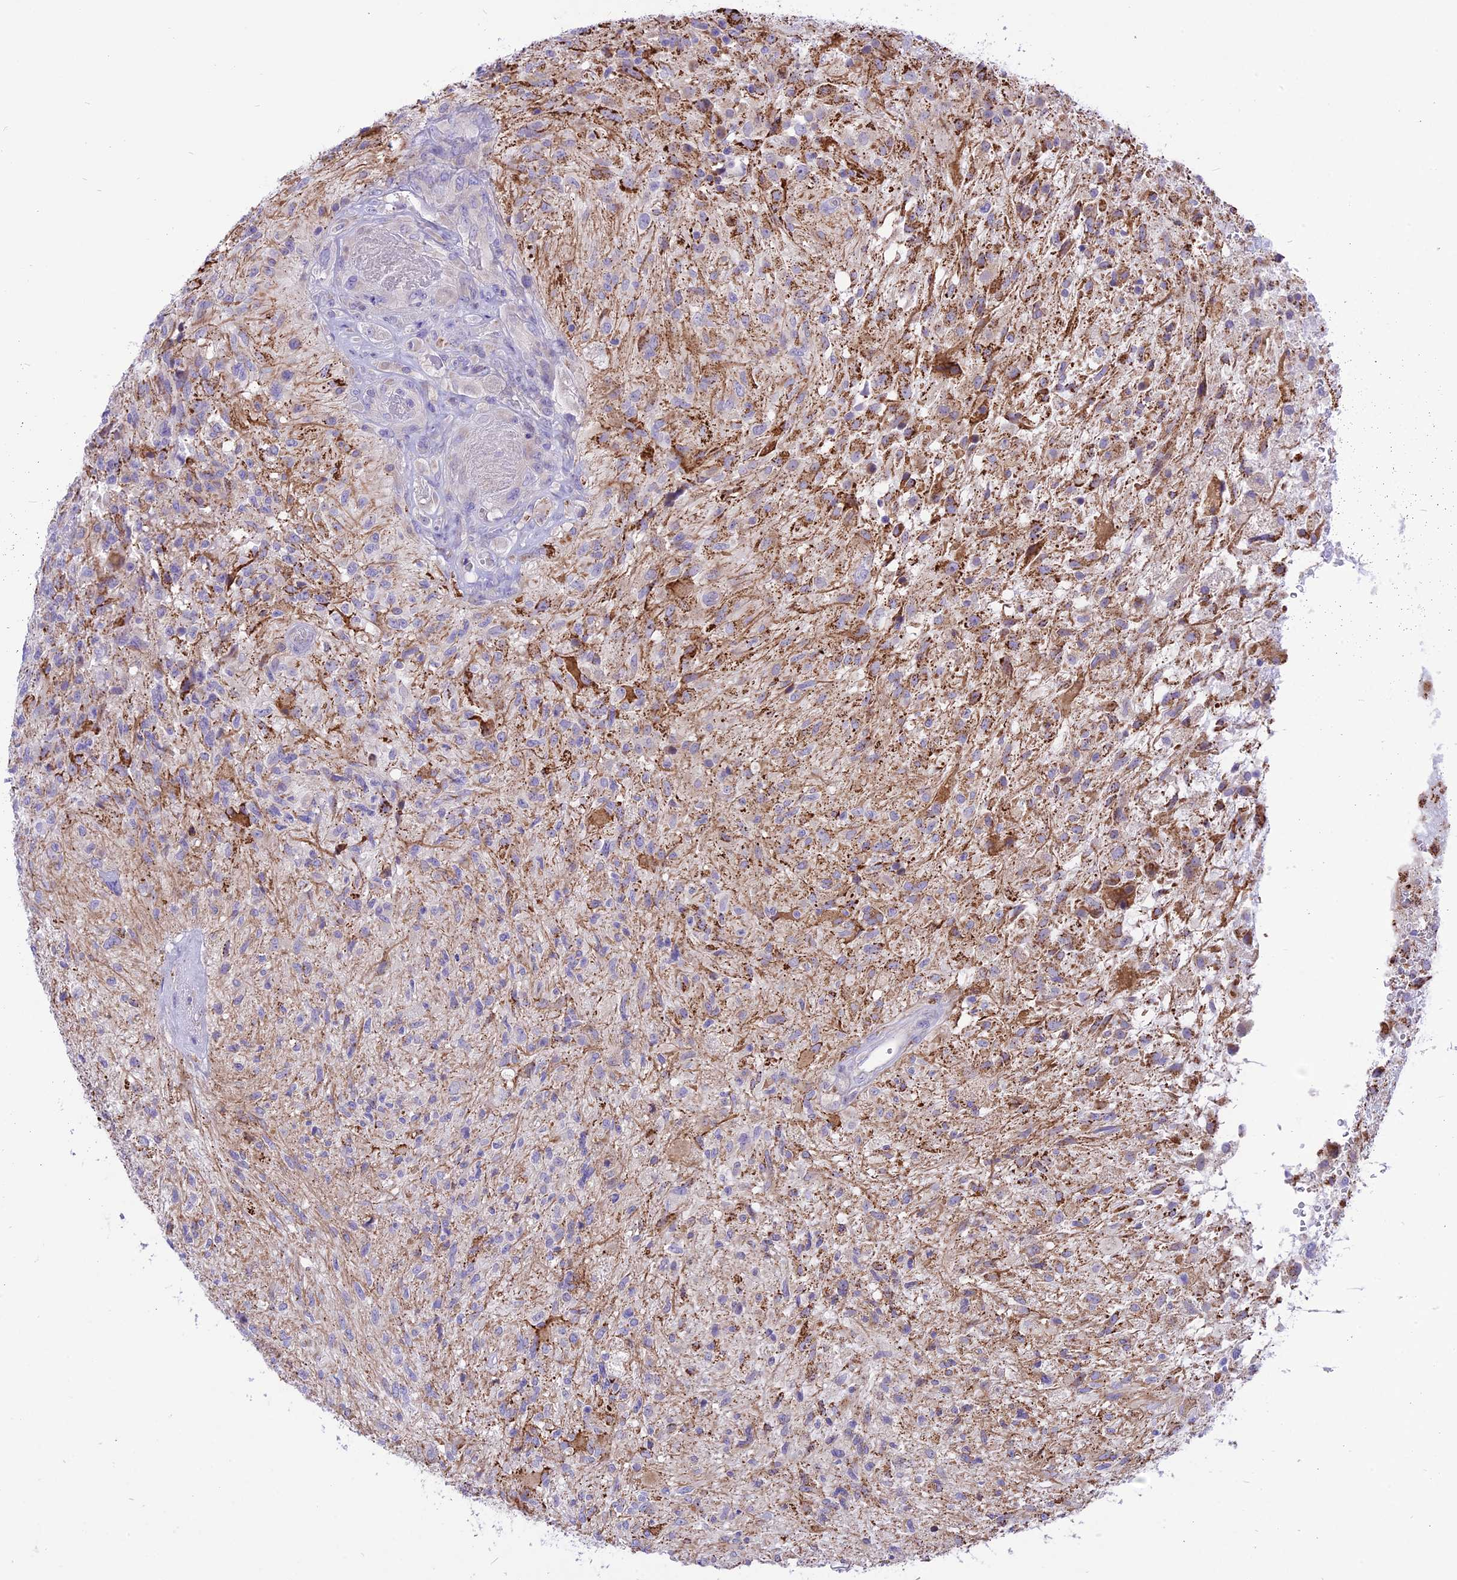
{"staining": {"intensity": "negative", "quantity": "none", "location": "none"}, "tissue": "glioma", "cell_type": "Tumor cells", "image_type": "cancer", "snomed": [{"axis": "morphology", "description": "Glioma, malignant, High grade"}, {"axis": "topography", "description": "Brain"}], "caption": "Immunohistochemistry histopathology image of glioma stained for a protein (brown), which exhibits no staining in tumor cells.", "gene": "ARMCX6", "patient": {"sex": "male", "age": 56}}